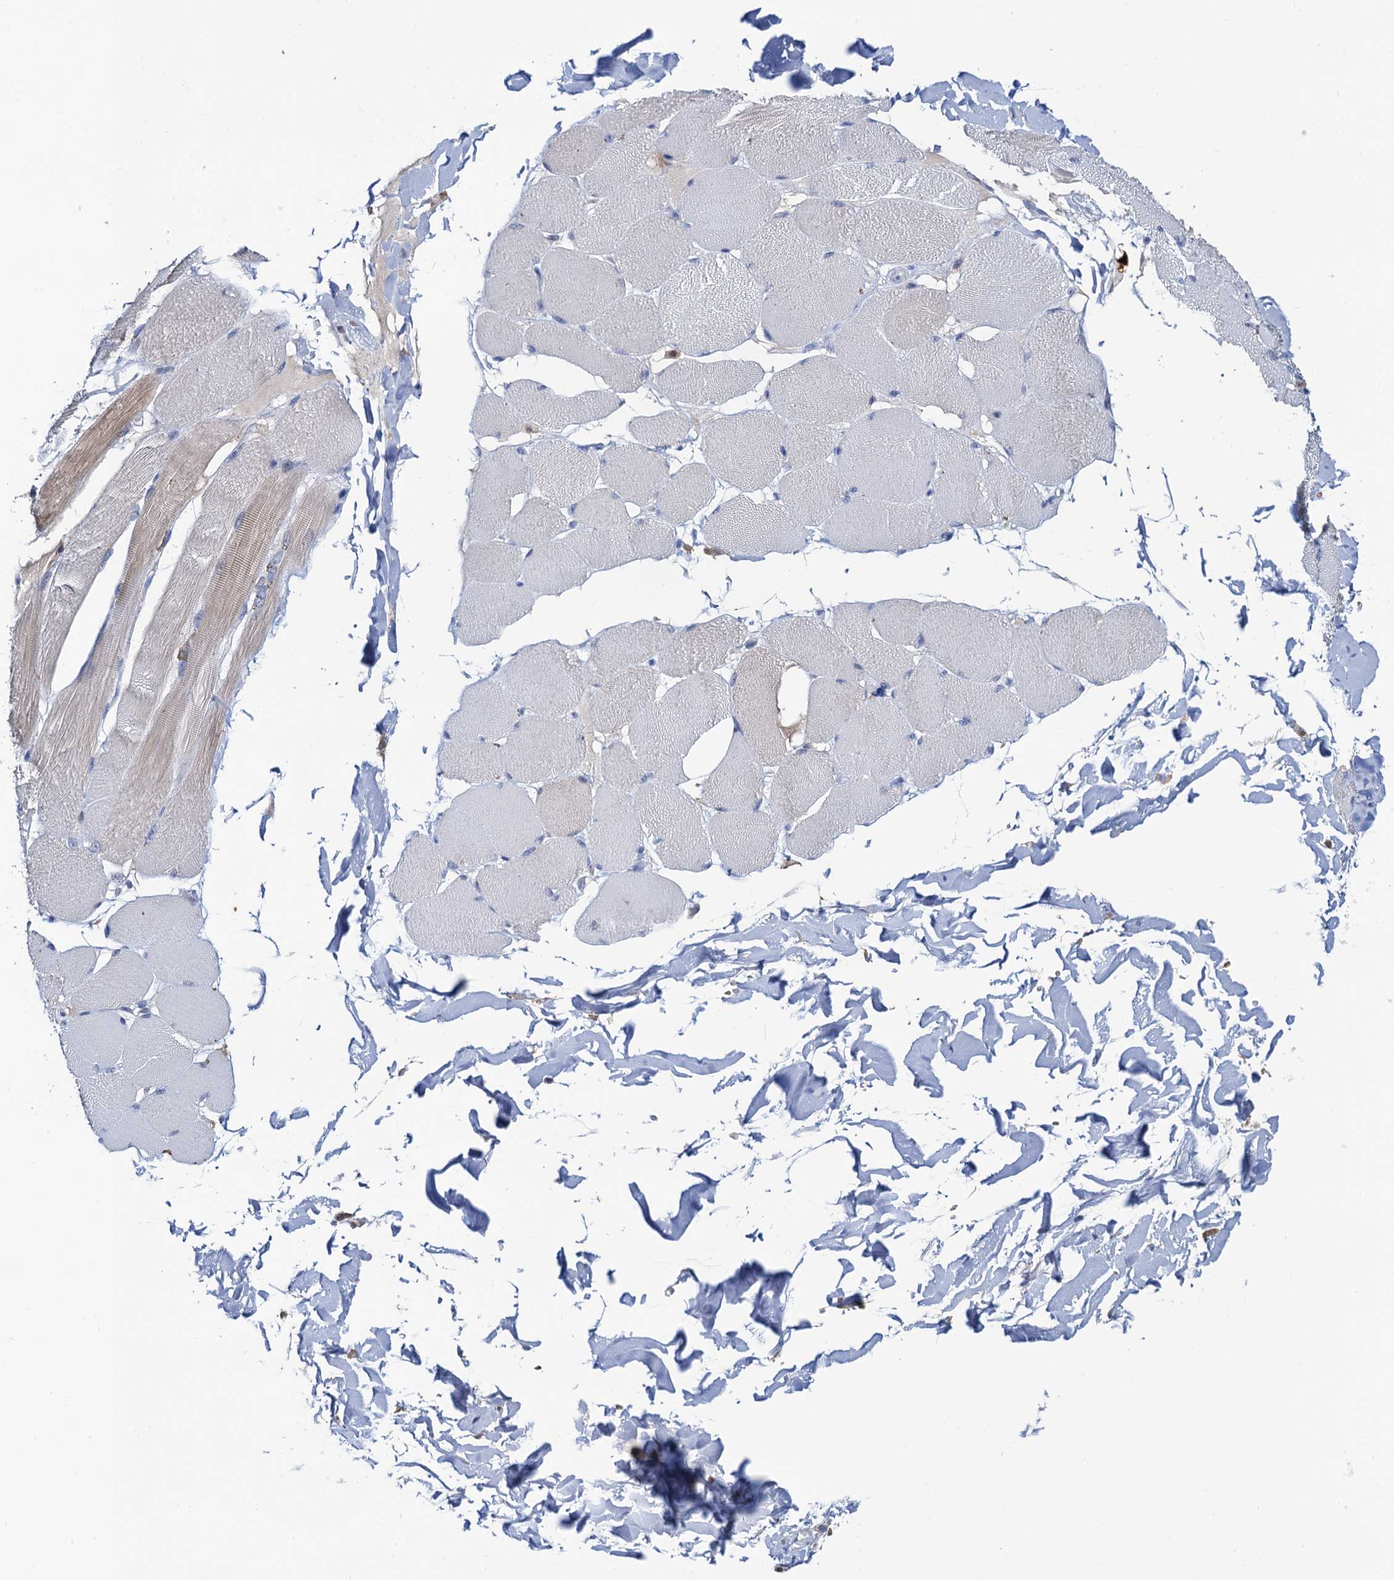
{"staining": {"intensity": "negative", "quantity": "none", "location": "none"}, "tissue": "skeletal muscle", "cell_type": "Myocytes", "image_type": "normal", "snomed": [{"axis": "morphology", "description": "Normal tissue, NOS"}, {"axis": "topography", "description": "Skin"}, {"axis": "topography", "description": "Skeletal muscle"}], "caption": "Photomicrograph shows no protein positivity in myocytes of unremarkable skeletal muscle. (DAB (3,3'-diaminobenzidine) IHC with hematoxylin counter stain).", "gene": "FAH", "patient": {"sex": "male", "age": 83}}